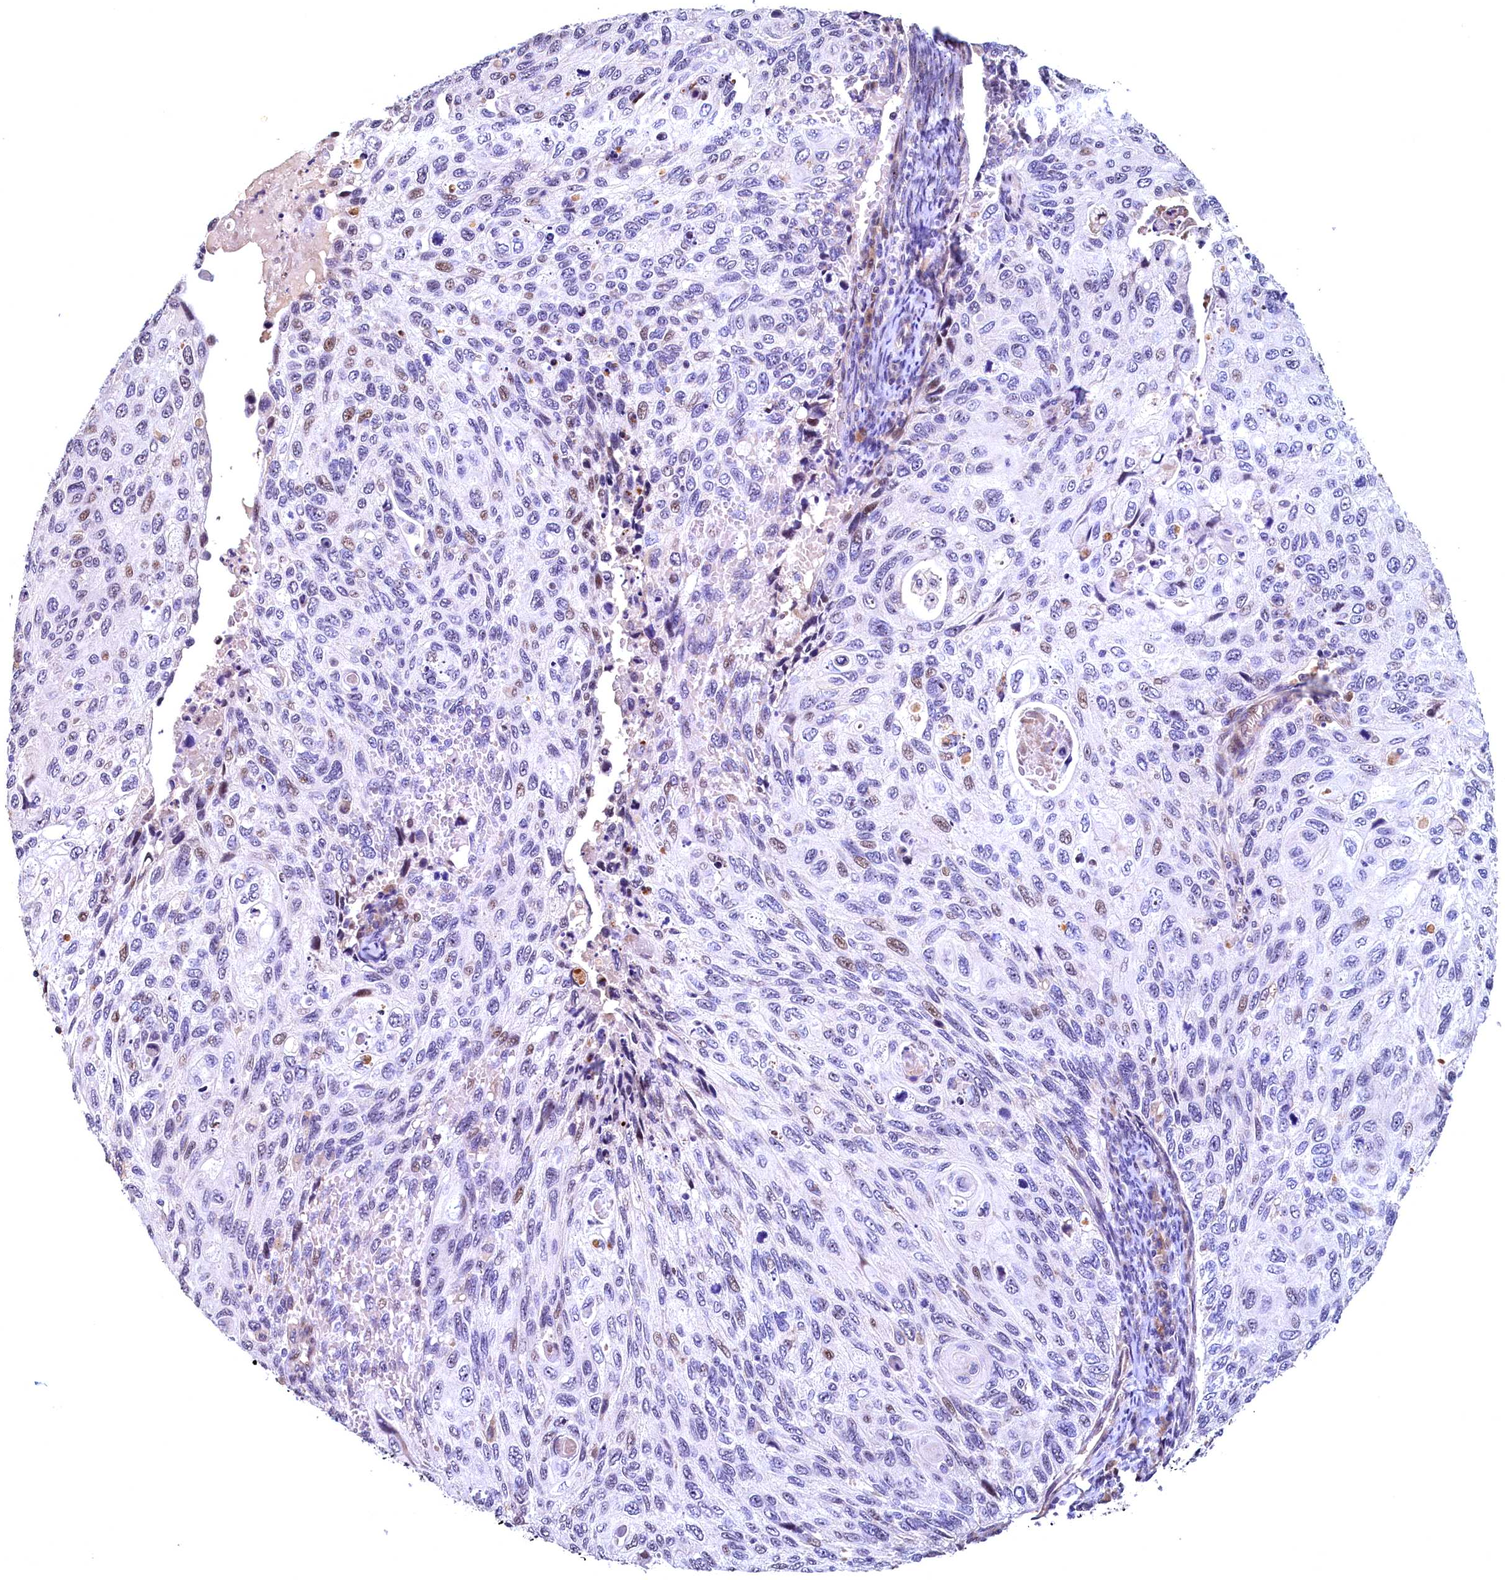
{"staining": {"intensity": "moderate", "quantity": "<25%", "location": "nuclear"}, "tissue": "cervical cancer", "cell_type": "Tumor cells", "image_type": "cancer", "snomed": [{"axis": "morphology", "description": "Squamous cell carcinoma, NOS"}, {"axis": "topography", "description": "Cervix"}], "caption": "High-magnification brightfield microscopy of cervical cancer stained with DAB (brown) and counterstained with hematoxylin (blue). tumor cells exhibit moderate nuclear staining is seen in approximately<25% of cells. (Brightfield microscopy of DAB IHC at high magnification).", "gene": "LATS2", "patient": {"sex": "female", "age": 70}}